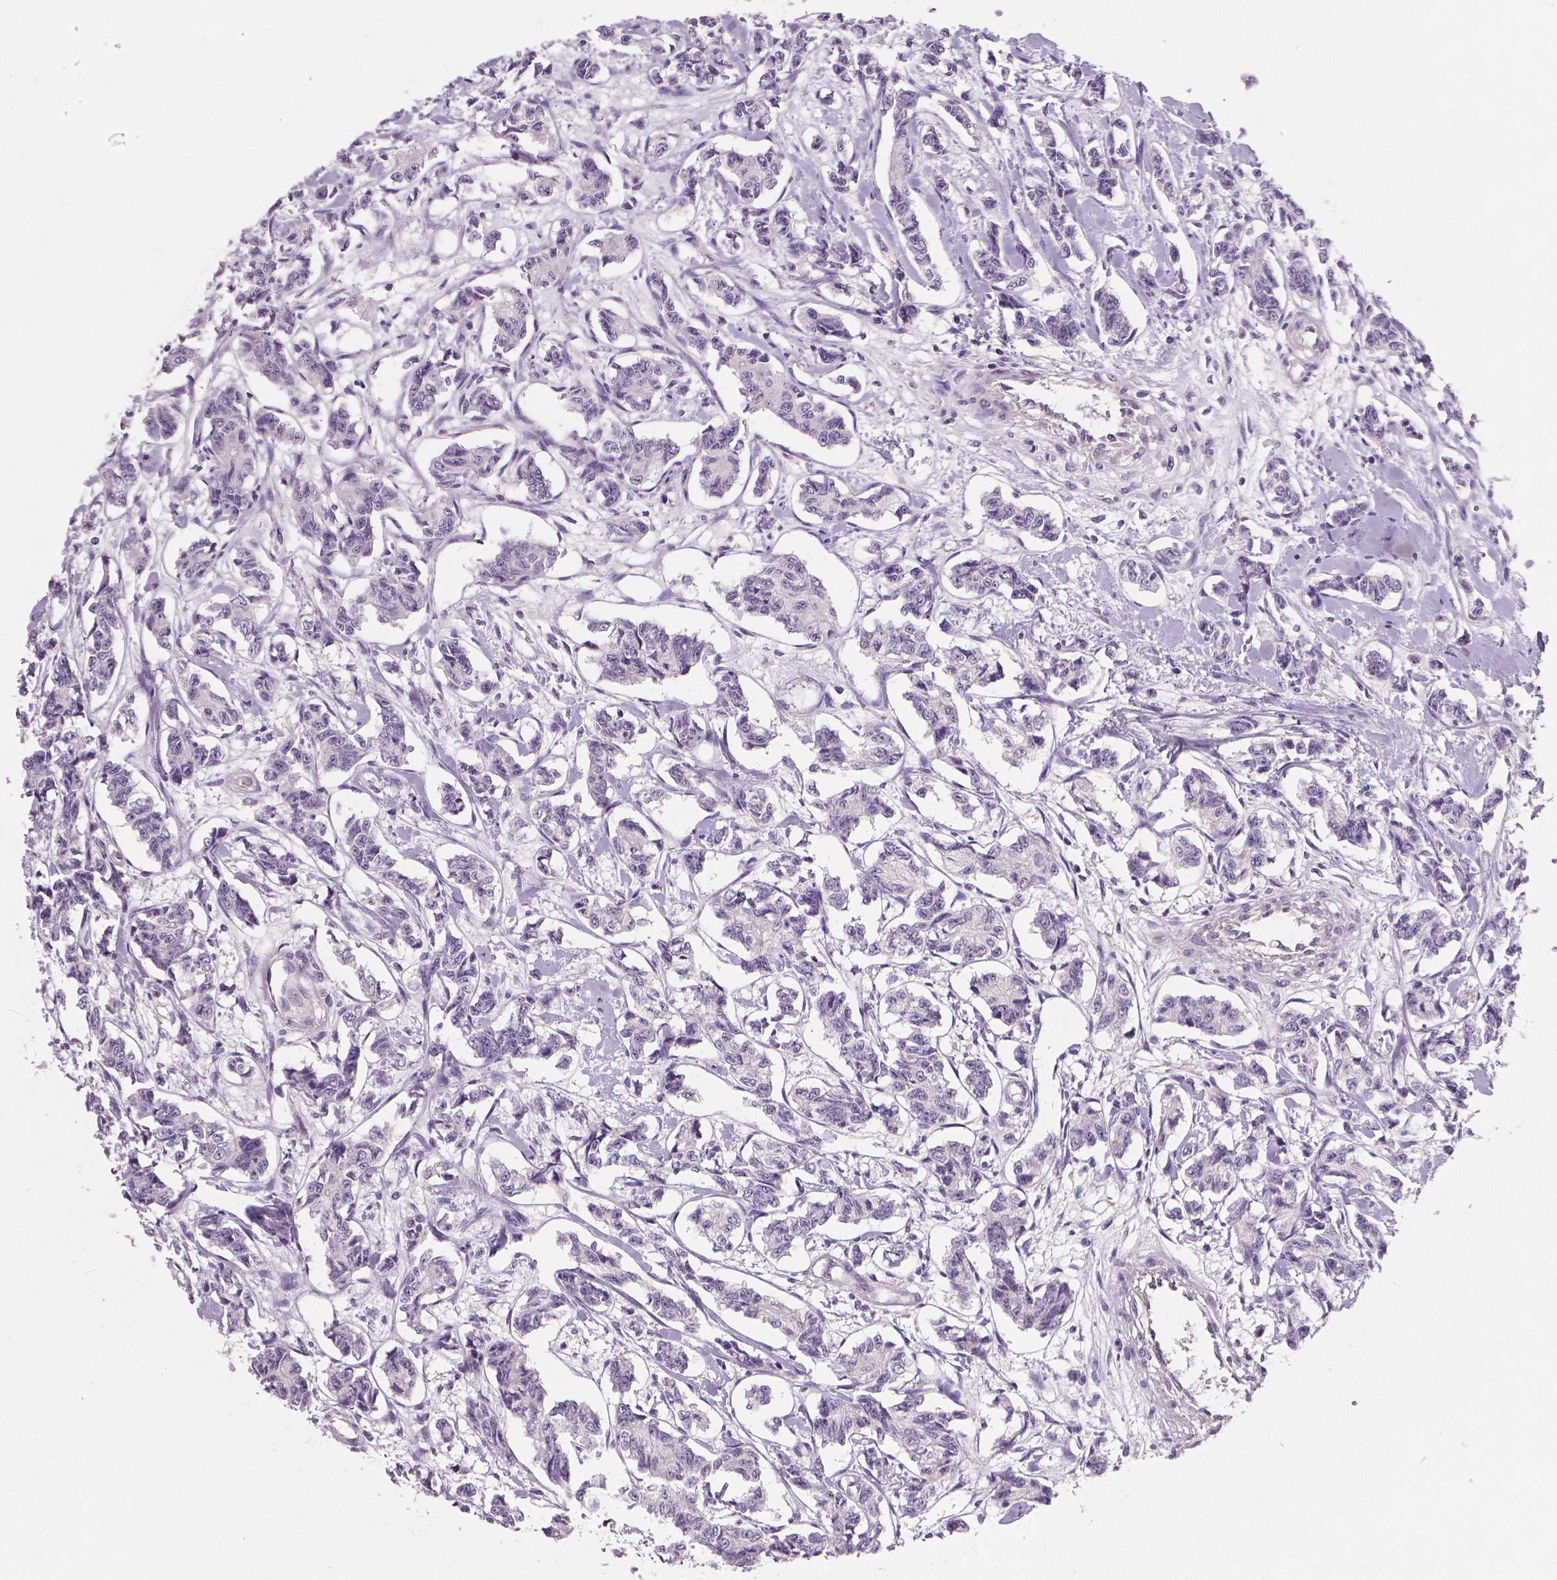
{"staining": {"intensity": "negative", "quantity": "none", "location": "none"}, "tissue": "carcinoid", "cell_type": "Tumor cells", "image_type": "cancer", "snomed": [{"axis": "morphology", "description": "Carcinoid, malignant, NOS"}, {"axis": "topography", "description": "Kidney"}], "caption": "An image of human carcinoid is negative for staining in tumor cells. (DAB (3,3'-diaminobenzidine) IHC with hematoxylin counter stain).", "gene": "FLT1", "patient": {"sex": "female", "age": 41}}